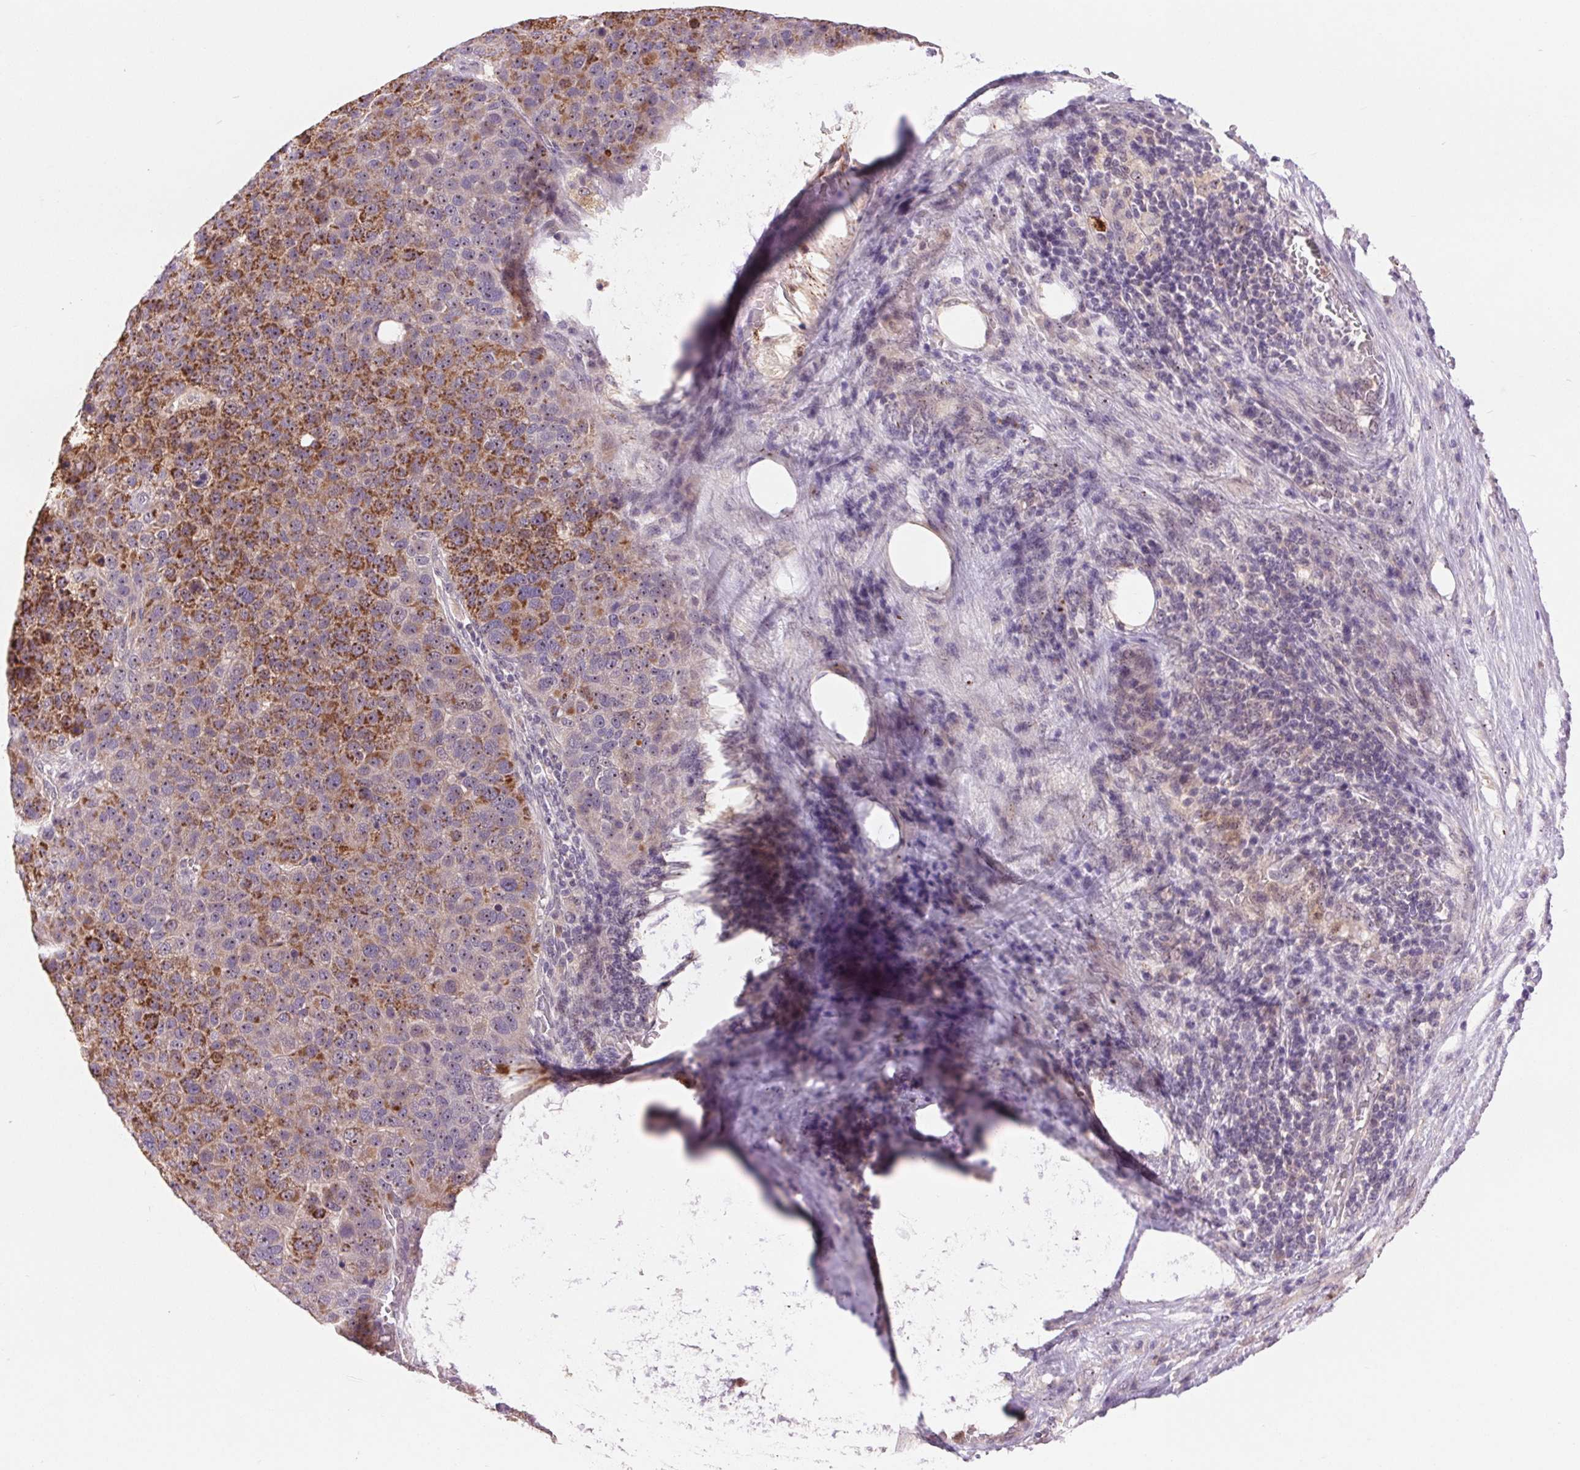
{"staining": {"intensity": "strong", "quantity": "25%-75%", "location": "cytoplasmic/membranous"}, "tissue": "pancreatic cancer", "cell_type": "Tumor cells", "image_type": "cancer", "snomed": [{"axis": "morphology", "description": "Adenocarcinoma, NOS"}, {"axis": "topography", "description": "Pancreas"}], "caption": "Protein staining by immunohistochemistry displays strong cytoplasmic/membranous positivity in about 25%-75% of tumor cells in pancreatic cancer (adenocarcinoma). The protein is stained brown, and the nuclei are stained in blue (DAB IHC with brightfield microscopy, high magnification).", "gene": "RANBP3L", "patient": {"sex": "female", "age": 61}}